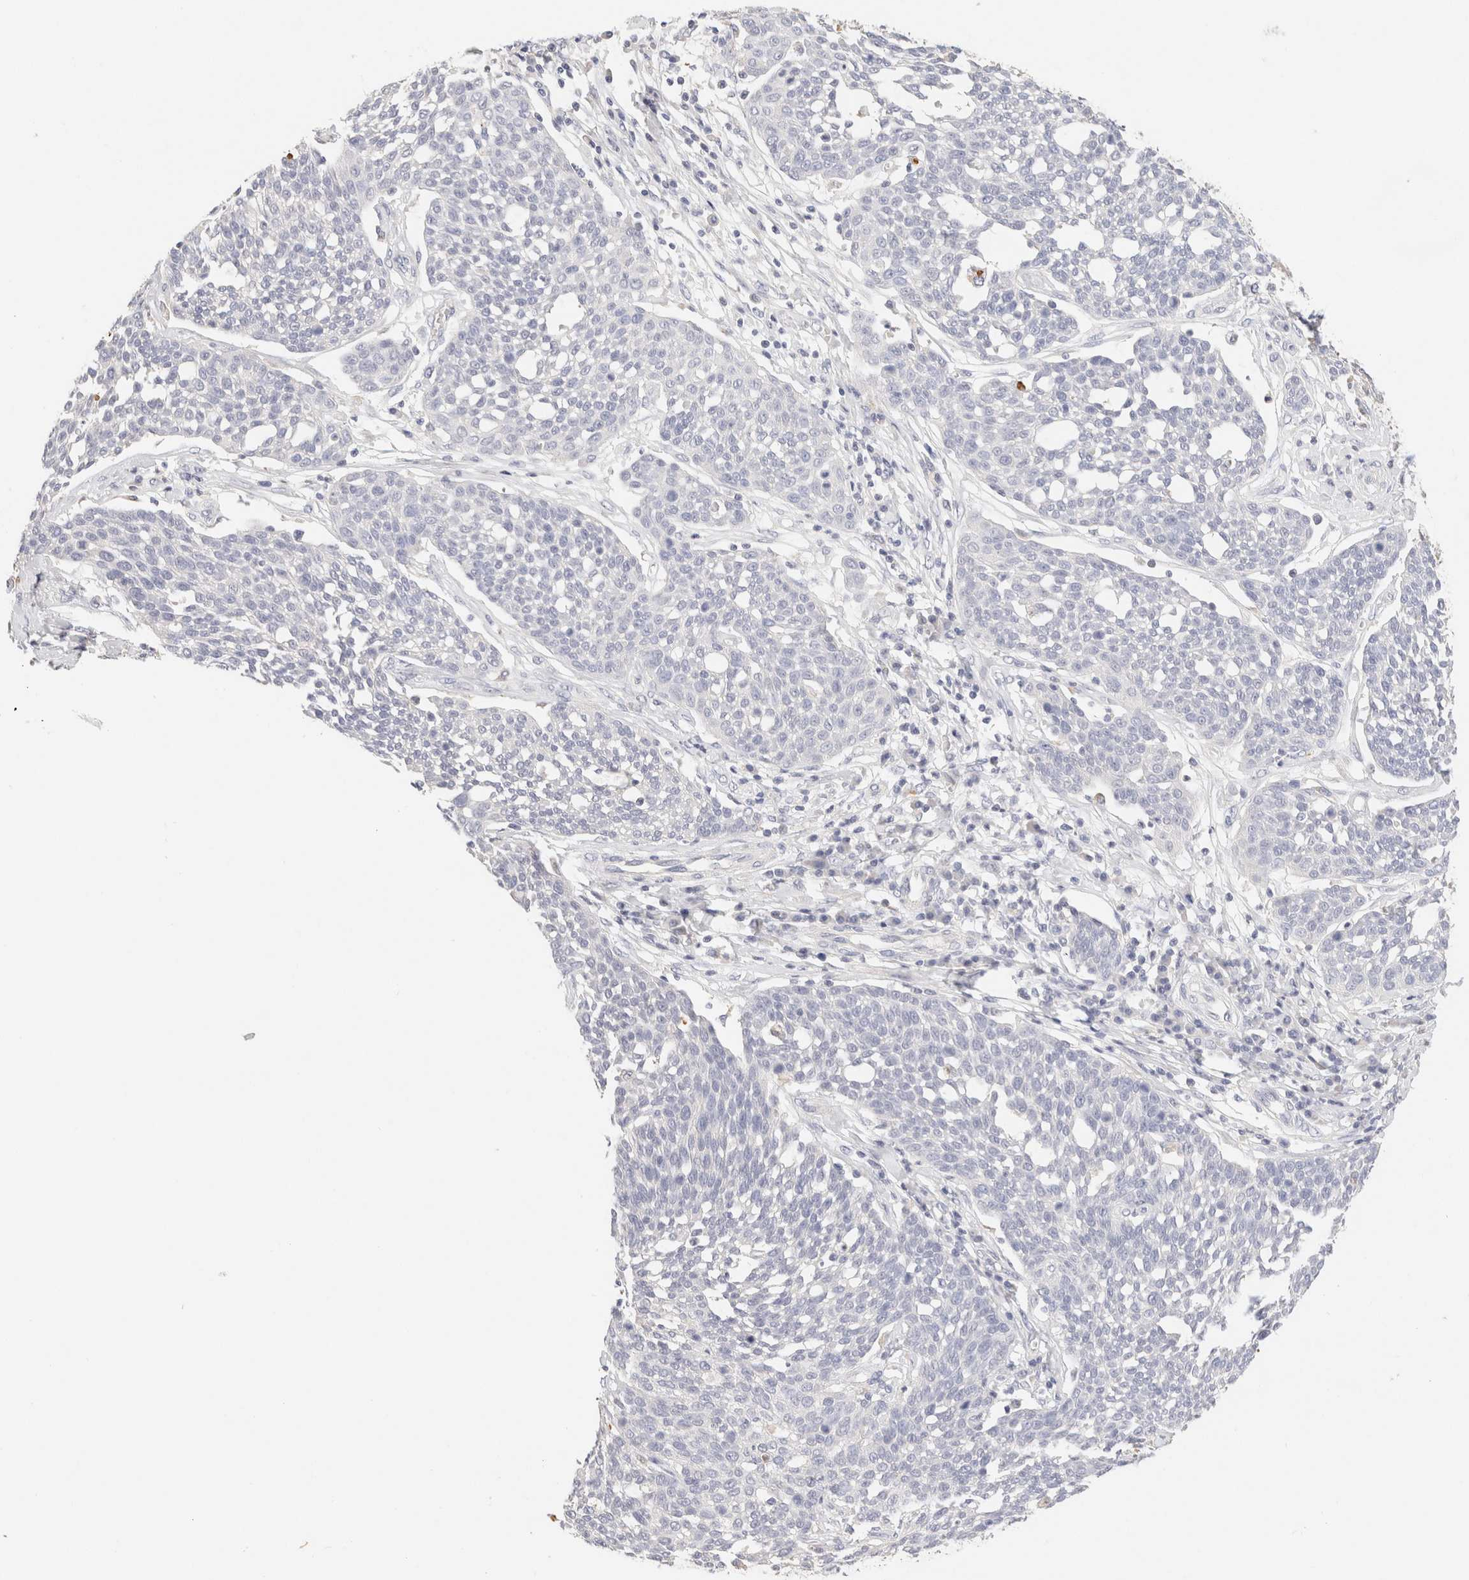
{"staining": {"intensity": "negative", "quantity": "none", "location": "none"}, "tissue": "cervical cancer", "cell_type": "Tumor cells", "image_type": "cancer", "snomed": [{"axis": "morphology", "description": "Squamous cell carcinoma, NOS"}, {"axis": "topography", "description": "Cervix"}], "caption": "A high-resolution photomicrograph shows immunohistochemistry (IHC) staining of squamous cell carcinoma (cervical), which demonstrates no significant expression in tumor cells.", "gene": "SCGB2A2", "patient": {"sex": "female", "age": 34}}